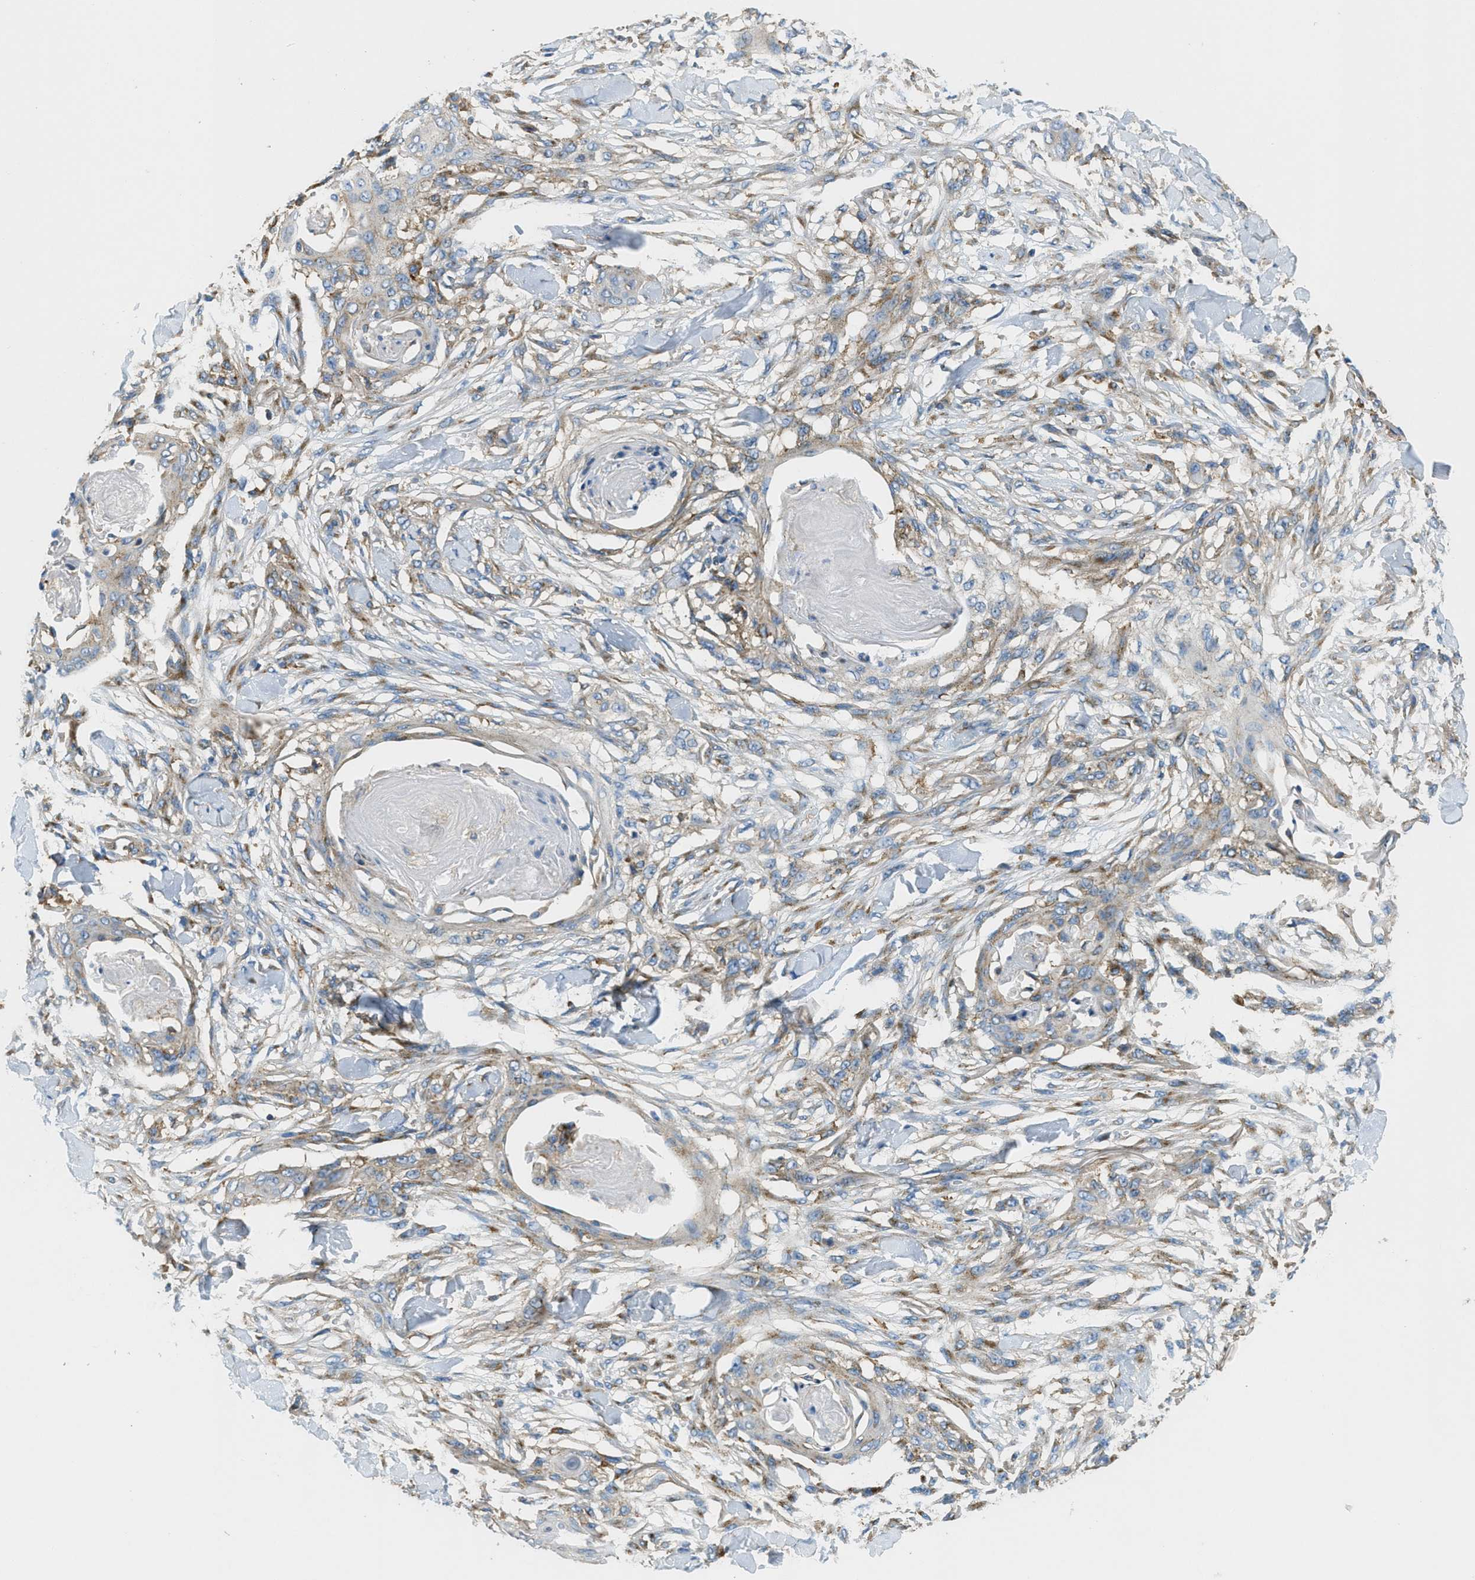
{"staining": {"intensity": "moderate", "quantity": "<25%", "location": "cytoplasmic/membranous"}, "tissue": "skin cancer", "cell_type": "Tumor cells", "image_type": "cancer", "snomed": [{"axis": "morphology", "description": "Normal tissue, NOS"}, {"axis": "morphology", "description": "Squamous cell carcinoma, NOS"}, {"axis": "topography", "description": "Skin"}], "caption": "High-magnification brightfield microscopy of skin squamous cell carcinoma stained with DAB (3,3'-diaminobenzidine) (brown) and counterstained with hematoxylin (blue). tumor cells exhibit moderate cytoplasmic/membranous expression is present in about<25% of cells. The staining was performed using DAB to visualize the protein expression in brown, while the nuclei were stained in blue with hematoxylin (Magnification: 20x).", "gene": "AP2B1", "patient": {"sex": "female", "age": 59}}